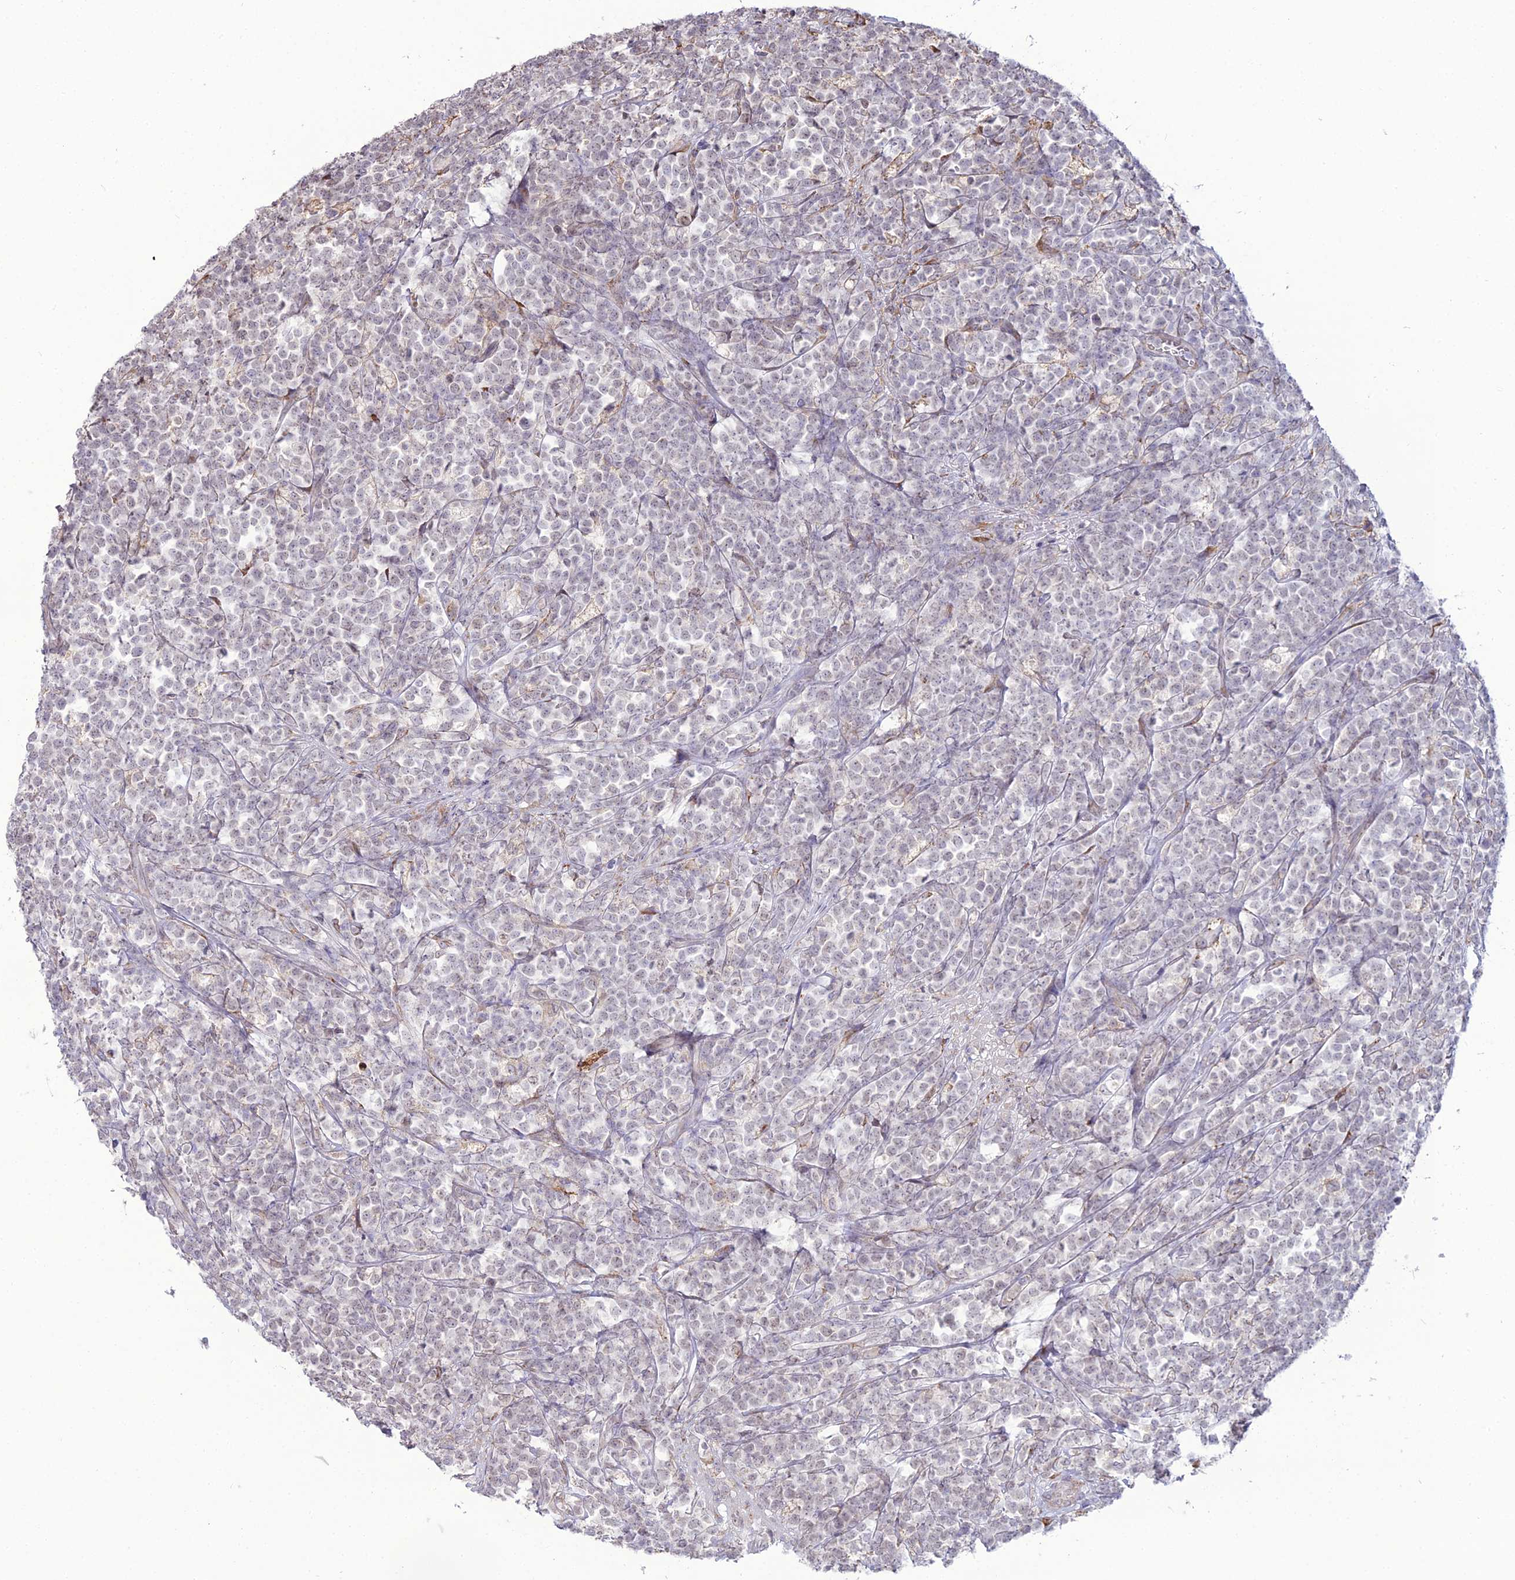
{"staining": {"intensity": "negative", "quantity": "none", "location": "none"}, "tissue": "lymphoma", "cell_type": "Tumor cells", "image_type": "cancer", "snomed": [{"axis": "morphology", "description": "Malignant lymphoma, non-Hodgkin's type, High grade"}, {"axis": "topography", "description": "Small intestine"}], "caption": "Image shows no significant protein expression in tumor cells of lymphoma.", "gene": "TROAP", "patient": {"sex": "male", "age": 8}}